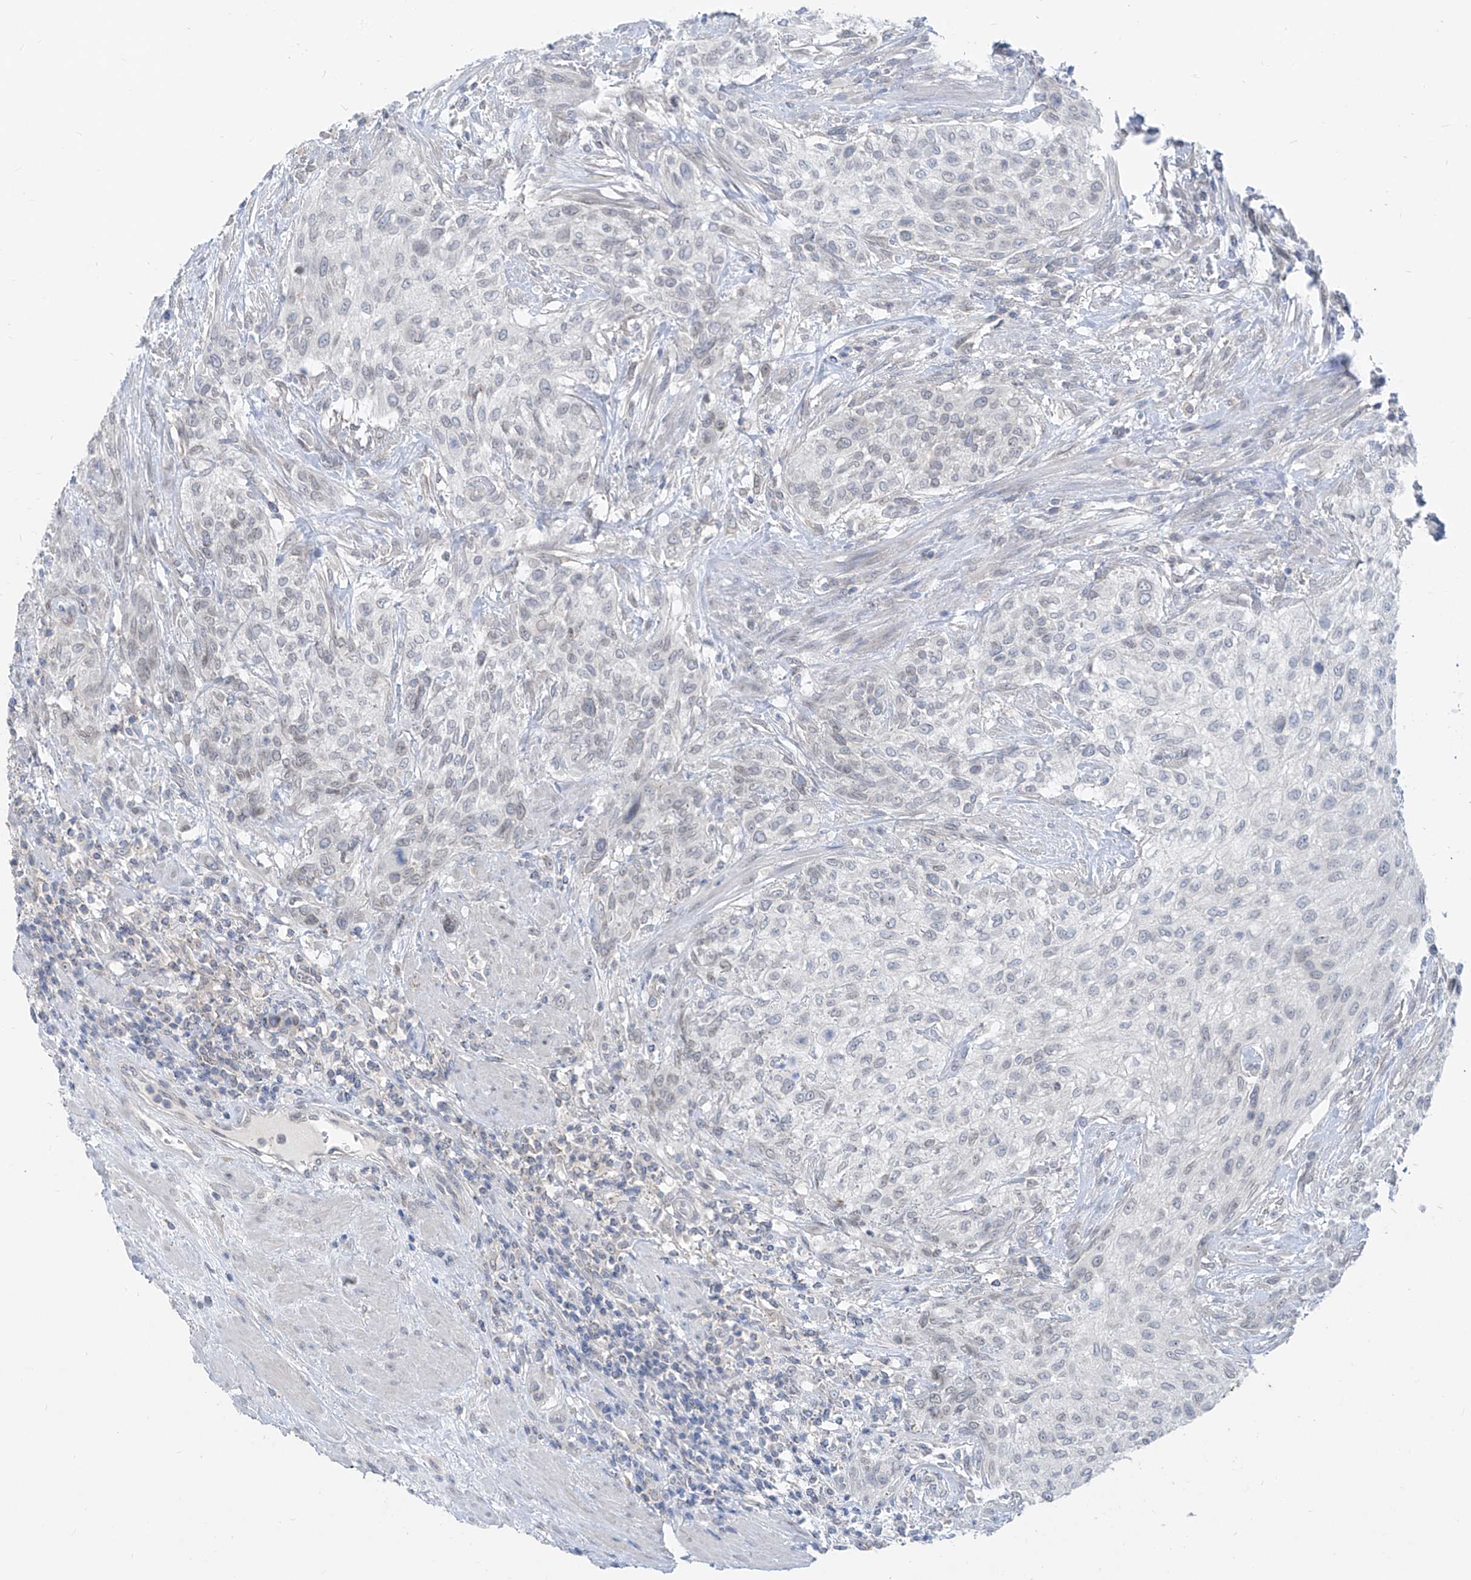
{"staining": {"intensity": "negative", "quantity": "none", "location": "none"}, "tissue": "urothelial cancer", "cell_type": "Tumor cells", "image_type": "cancer", "snomed": [{"axis": "morphology", "description": "Urothelial carcinoma, High grade"}, {"axis": "topography", "description": "Urinary bladder"}], "caption": "This image is of high-grade urothelial carcinoma stained with immunohistochemistry to label a protein in brown with the nuclei are counter-stained blue. There is no positivity in tumor cells.", "gene": "KRTAP25-1", "patient": {"sex": "male", "age": 35}}